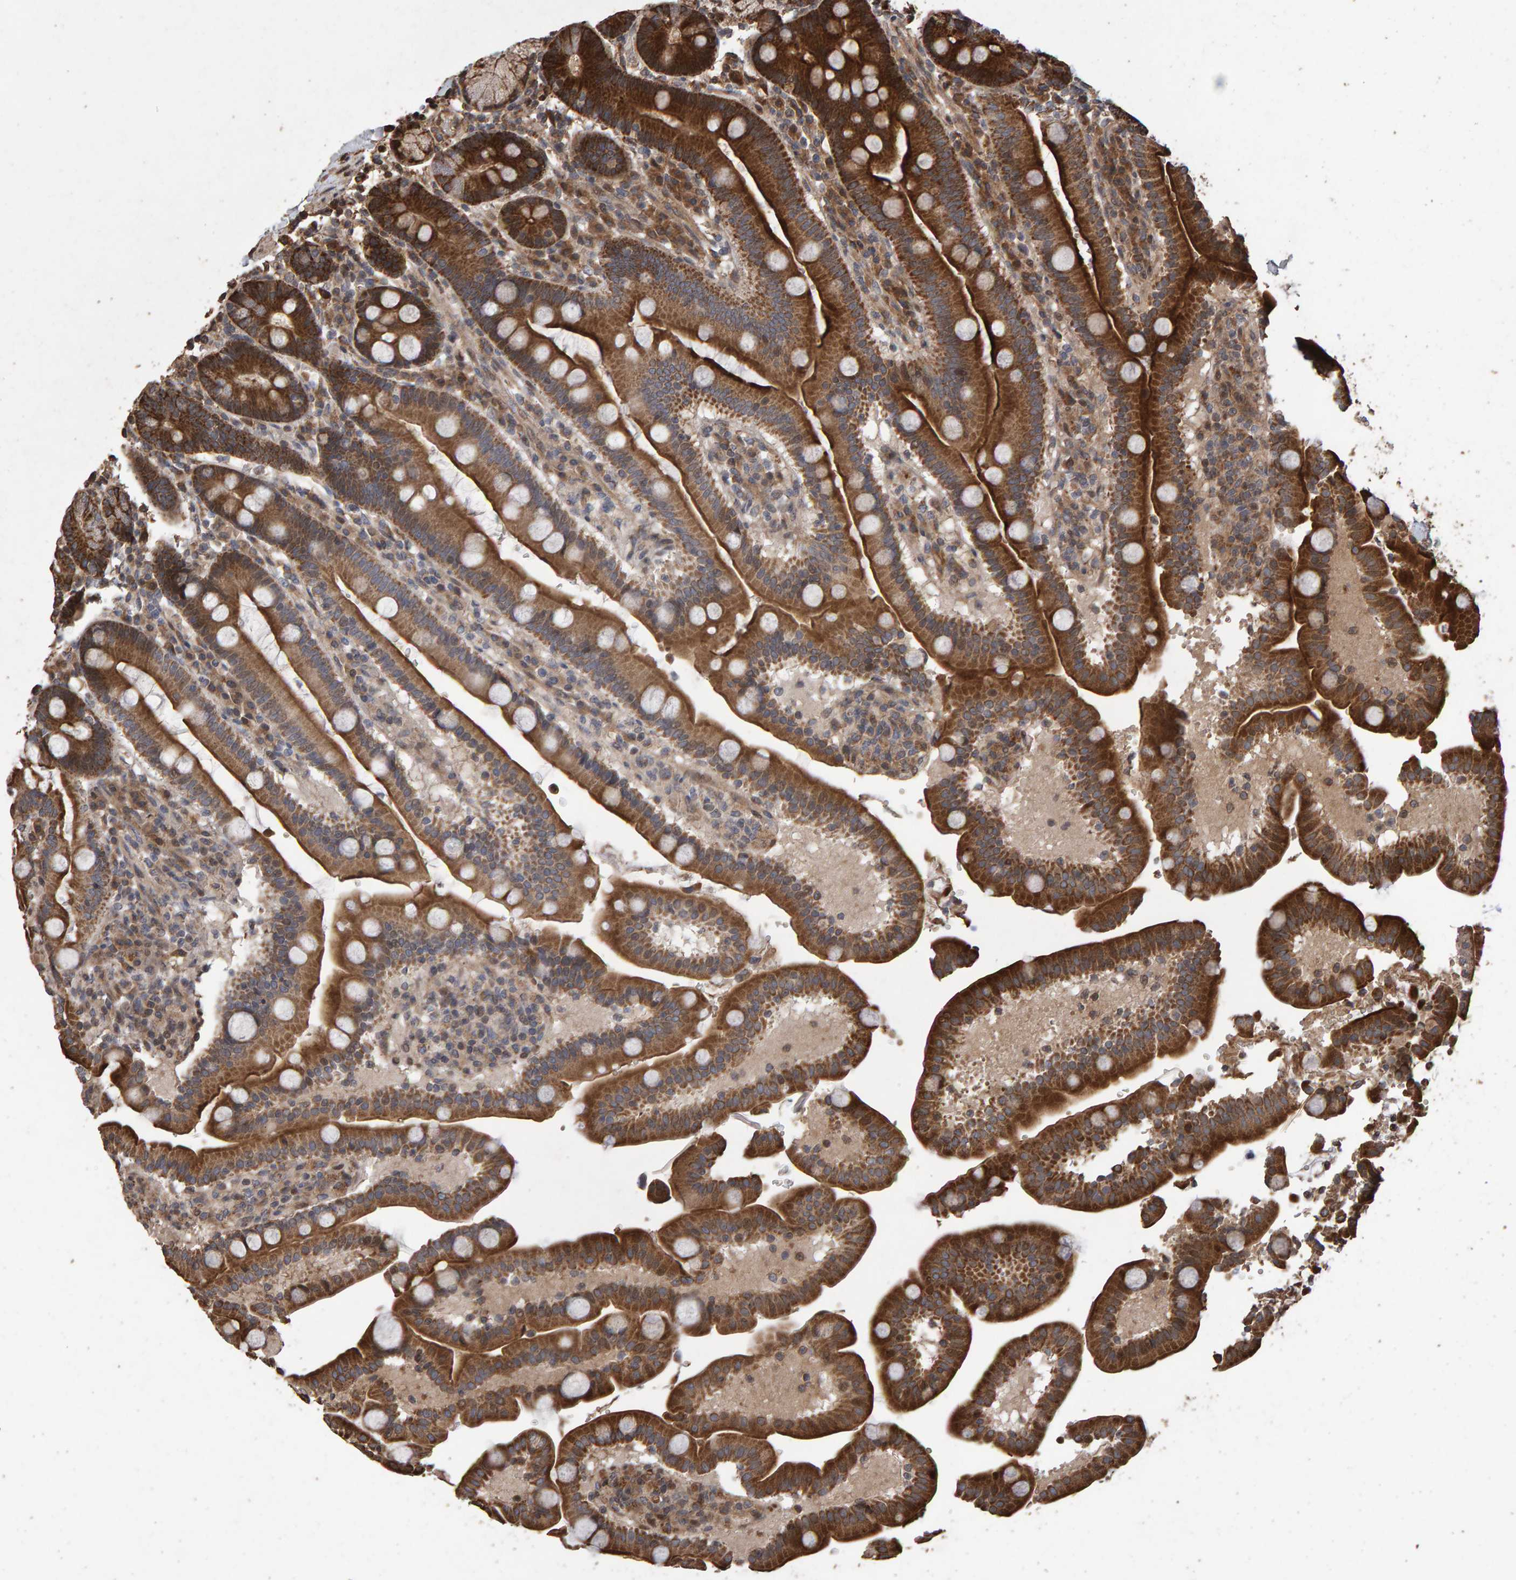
{"staining": {"intensity": "strong", "quantity": ">75%", "location": "cytoplasmic/membranous"}, "tissue": "duodenum", "cell_type": "Glandular cells", "image_type": "normal", "snomed": [{"axis": "morphology", "description": "Normal tissue, NOS"}, {"axis": "topography", "description": "Small intestine, NOS"}], "caption": "A brown stain shows strong cytoplasmic/membranous expression of a protein in glandular cells of normal human duodenum.", "gene": "OSBP2", "patient": {"sex": "female", "age": 71}}